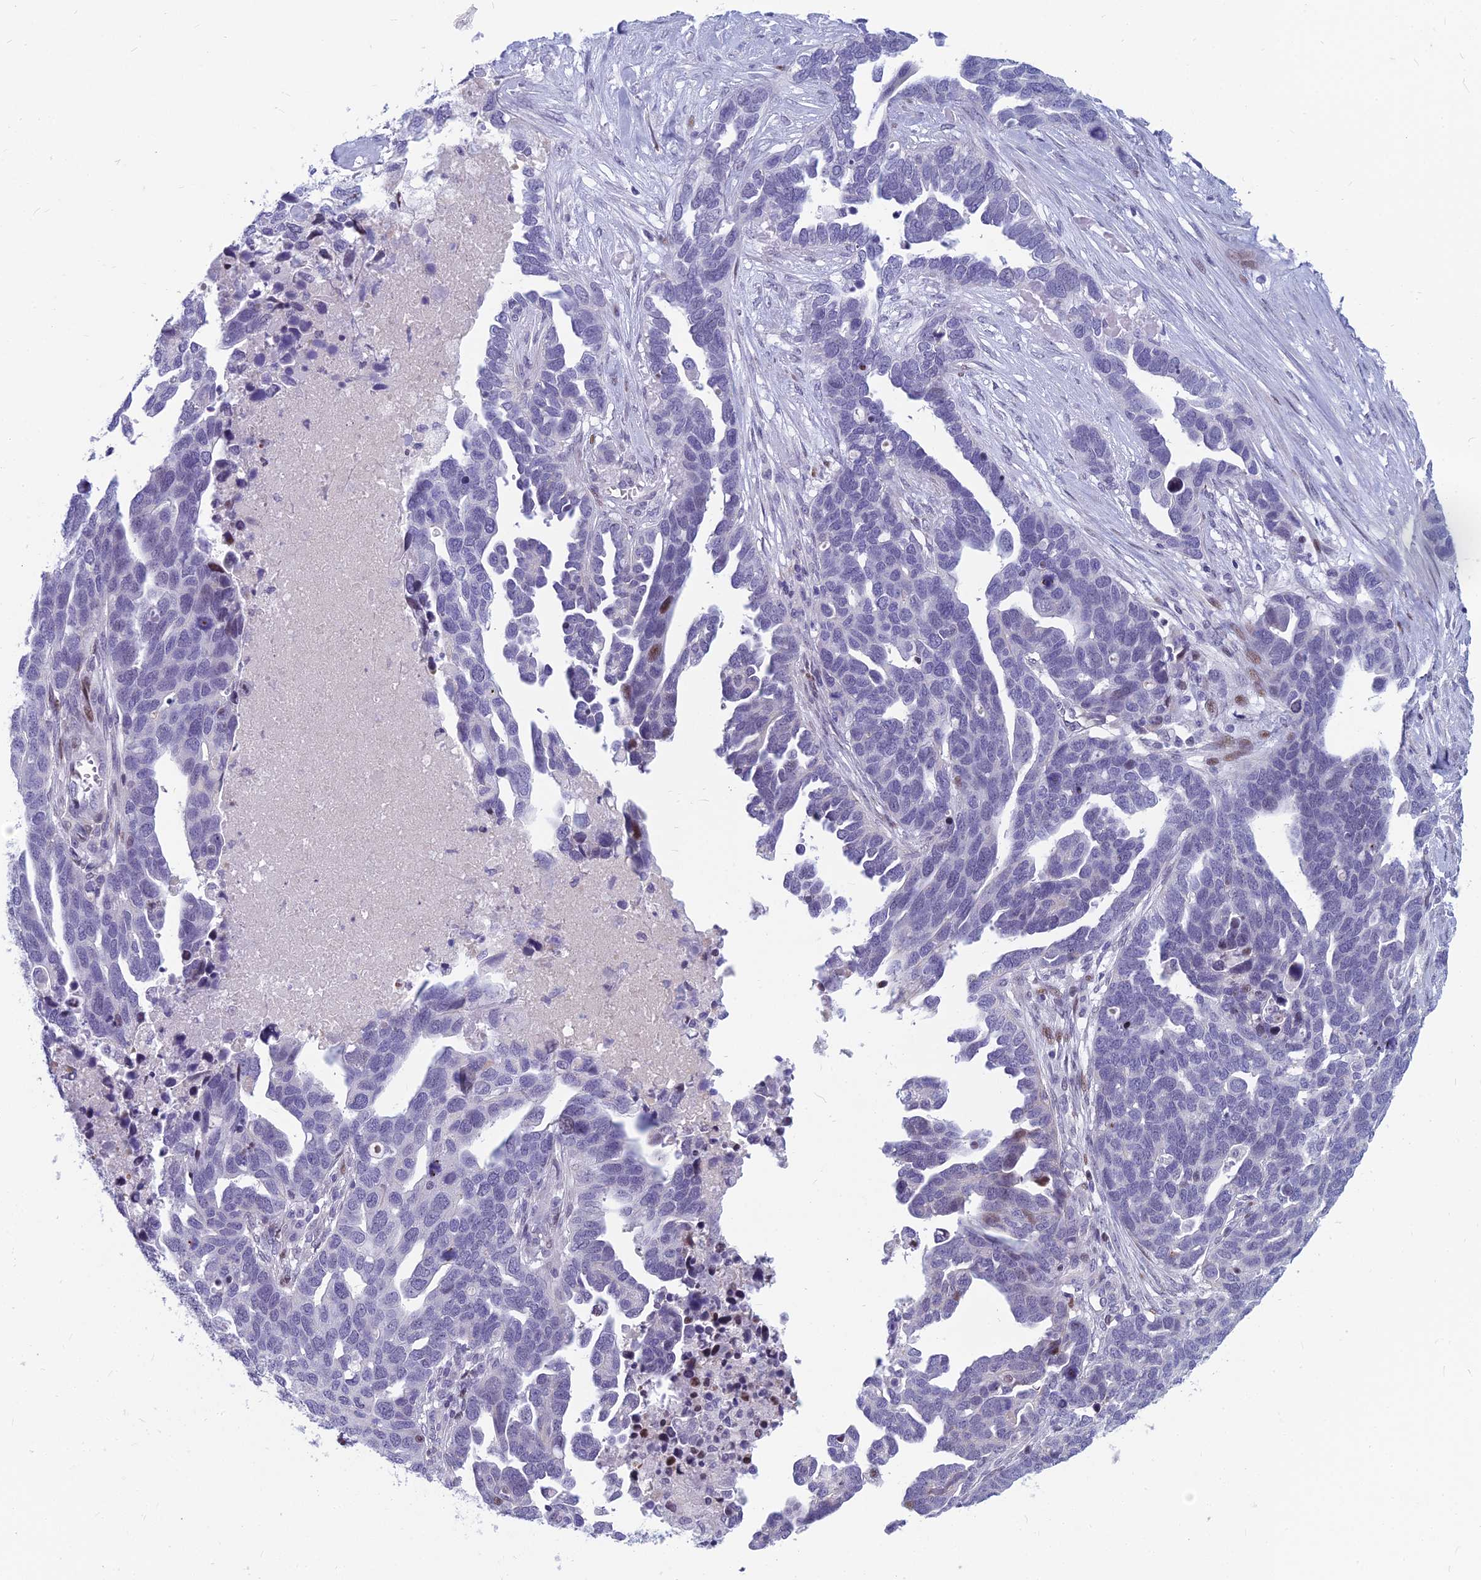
{"staining": {"intensity": "negative", "quantity": "none", "location": "none"}, "tissue": "ovarian cancer", "cell_type": "Tumor cells", "image_type": "cancer", "snomed": [{"axis": "morphology", "description": "Cystadenocarcinoma, serous, NOS"}, {"axis": "topography", "description": "Ovary"}], "caption": "Immunohistochemistry histopathology image of human ovarian serous cystadenocarcinoma stained for a protein (brown), which reveals no positivity in tumor cells. The staining was performed using DAB (3,3'-diaminobenzidine) to visualize the protein expression in brown, while the nuclei were stained in blue with hematoxylin (Magnification: 20x).", "gene": "MYBPC2", "patient": {"sex": "female", "age": 54}}